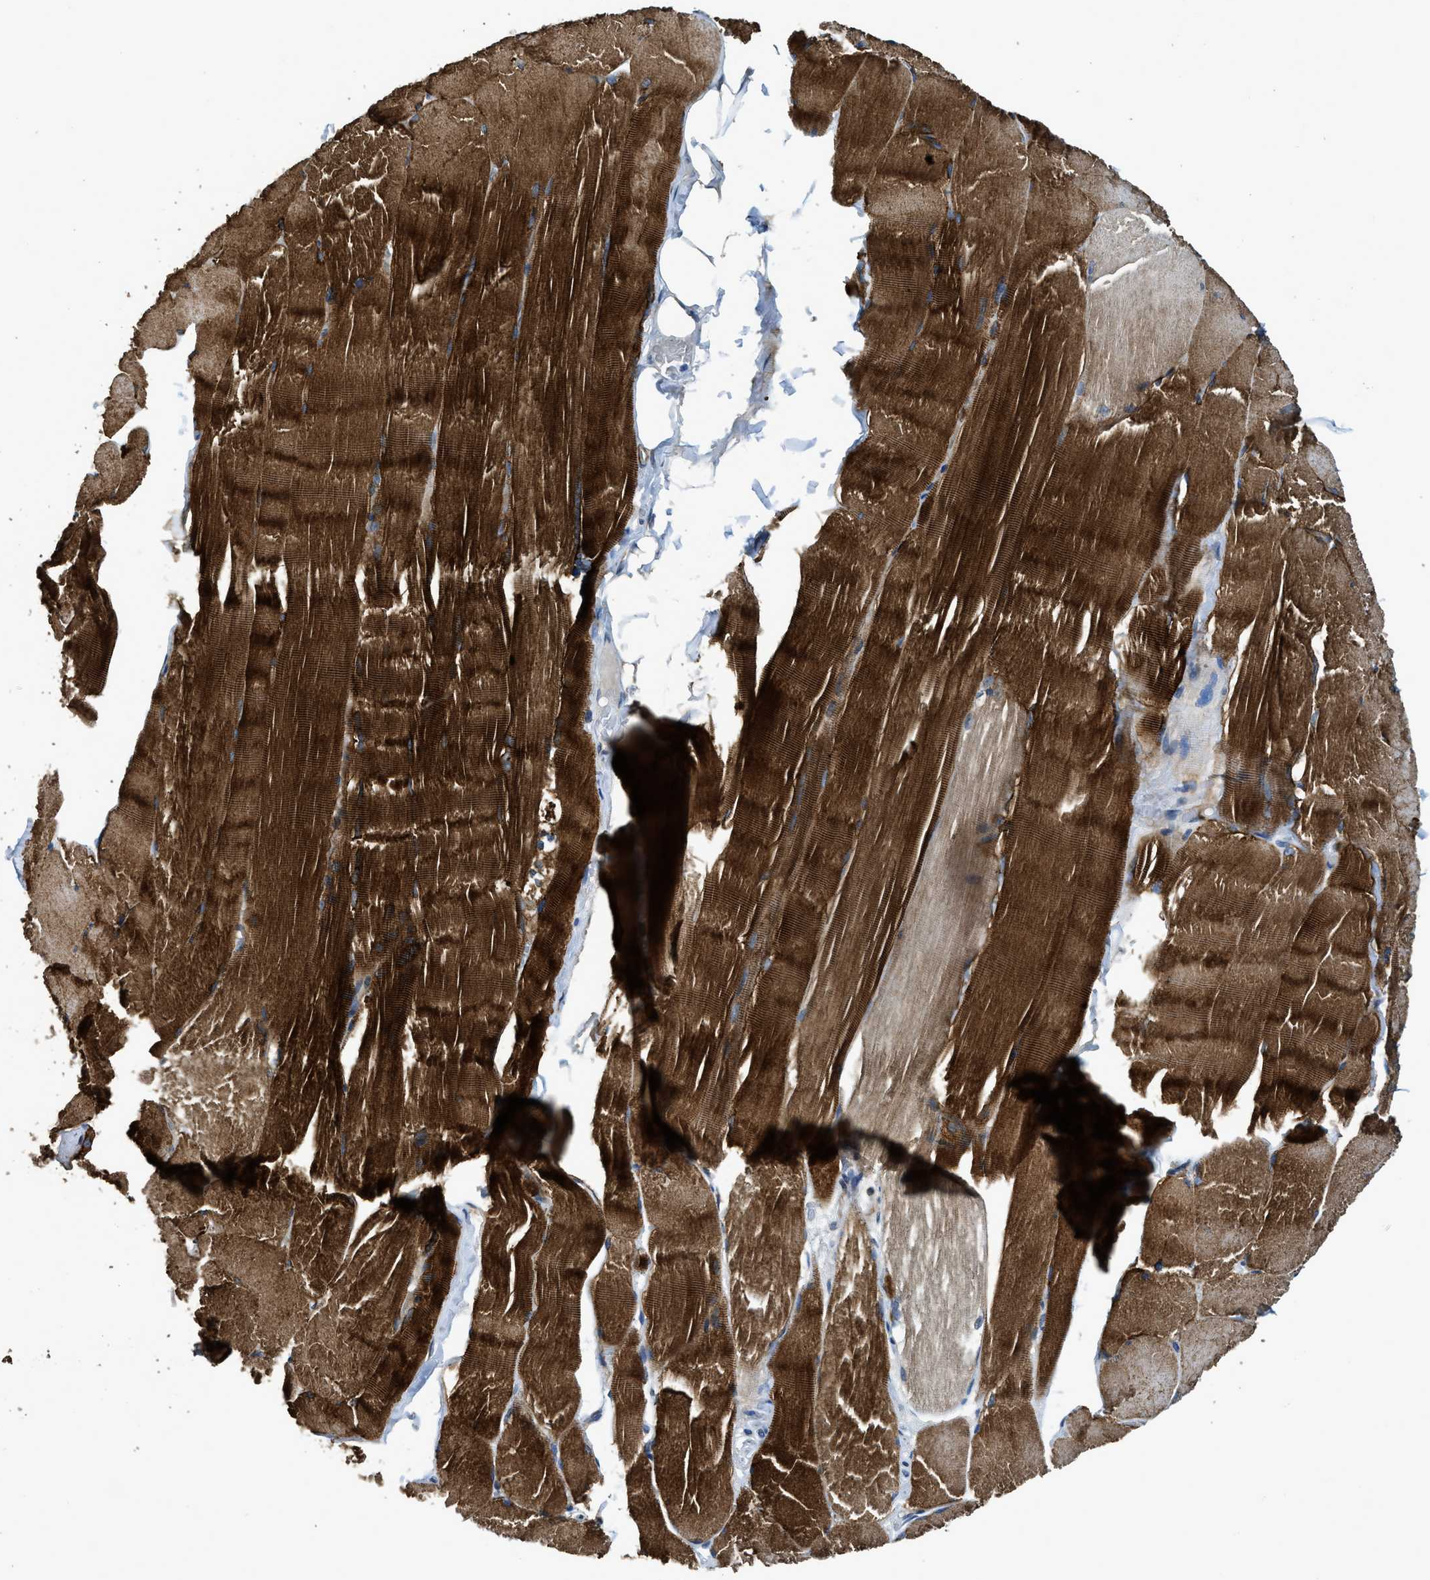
{"staining": {"intensity": "strong", "quantity": ">75%", "location": "cytoplasmic/membranous"}, "tissue": "skeletal muscle", "cell_type": "Myocytes", "image_type": "normal", "snomed": [{"axis": "morphology", "description": "Normal tissue, NOS"}, {"axis": "topography", "description": "Skin"}, {"axis": "topography", "description": "Skeletal muscle"}], "caption": "The photomicrograph shows immunohistochemical staining of benign skeletal muscle. There is strong cytoplasmic/membranous expression is identified in about >75% of myocytes.", "gene": "SYNM", "patient": {"sex": "male", "age": 83}}